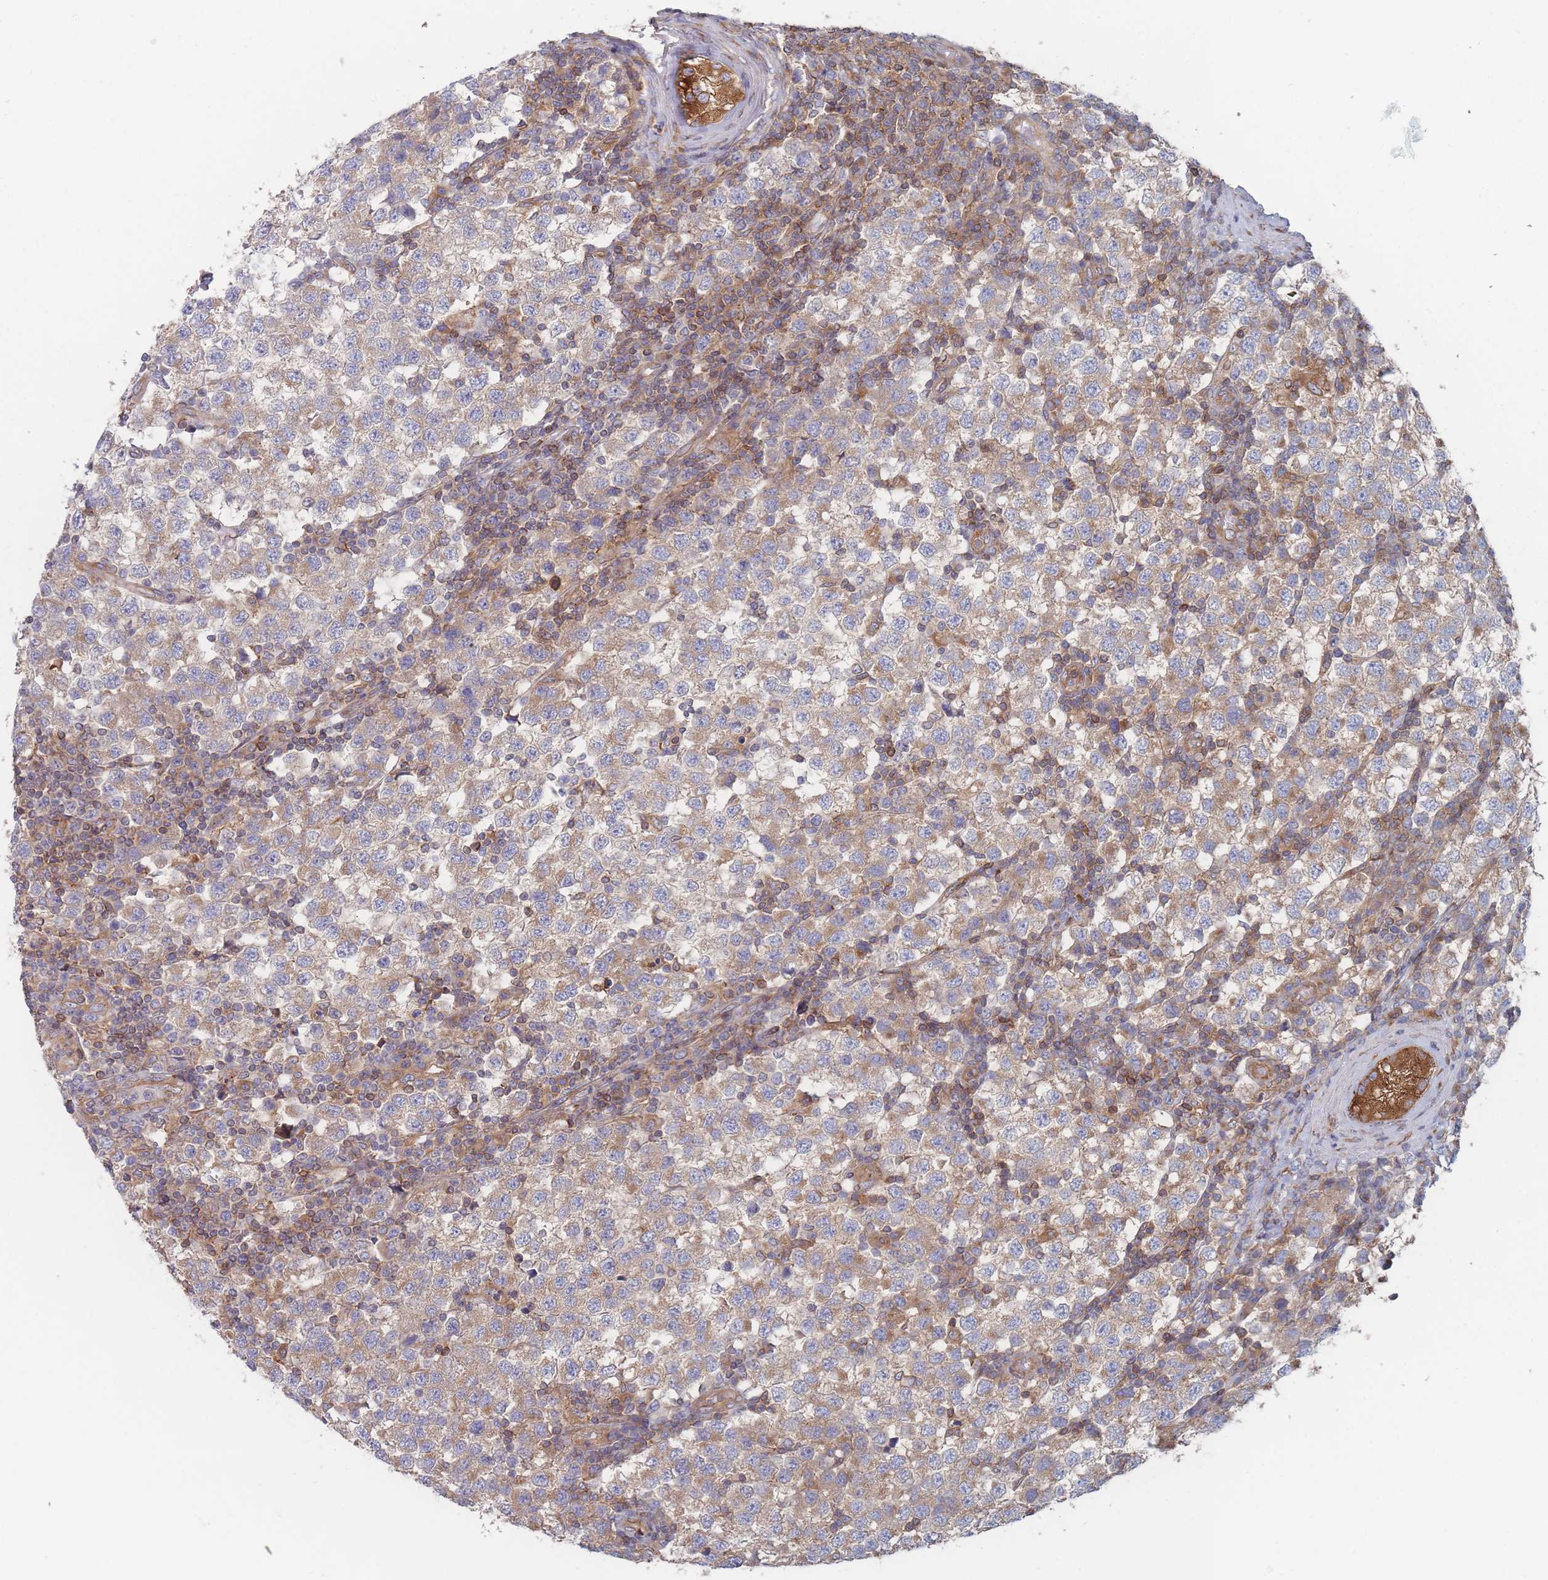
{"staining": {"intensity": "moderate", "quantity": "25%-75%", "location": "cytoplasmic/membranous"}, "tissue": "testis cancer", "cell_type": "Tumor cells", "image_type": "cancer", "snomed": [{"axis": "morphology", "description": "Seminoma, NOS"}, {"axis": "topography", "description": "Testis"}], "caption": "Immunohistochemical staining of seminoma (testis) exhibits medium levels of moderate cytoplasmic/membranous protein expression in approximately 25%-75% of tumor cells. Nuclei are stained in blue.", "gene": "KDSR", "patient": {"sex": "male", "age": 34}}